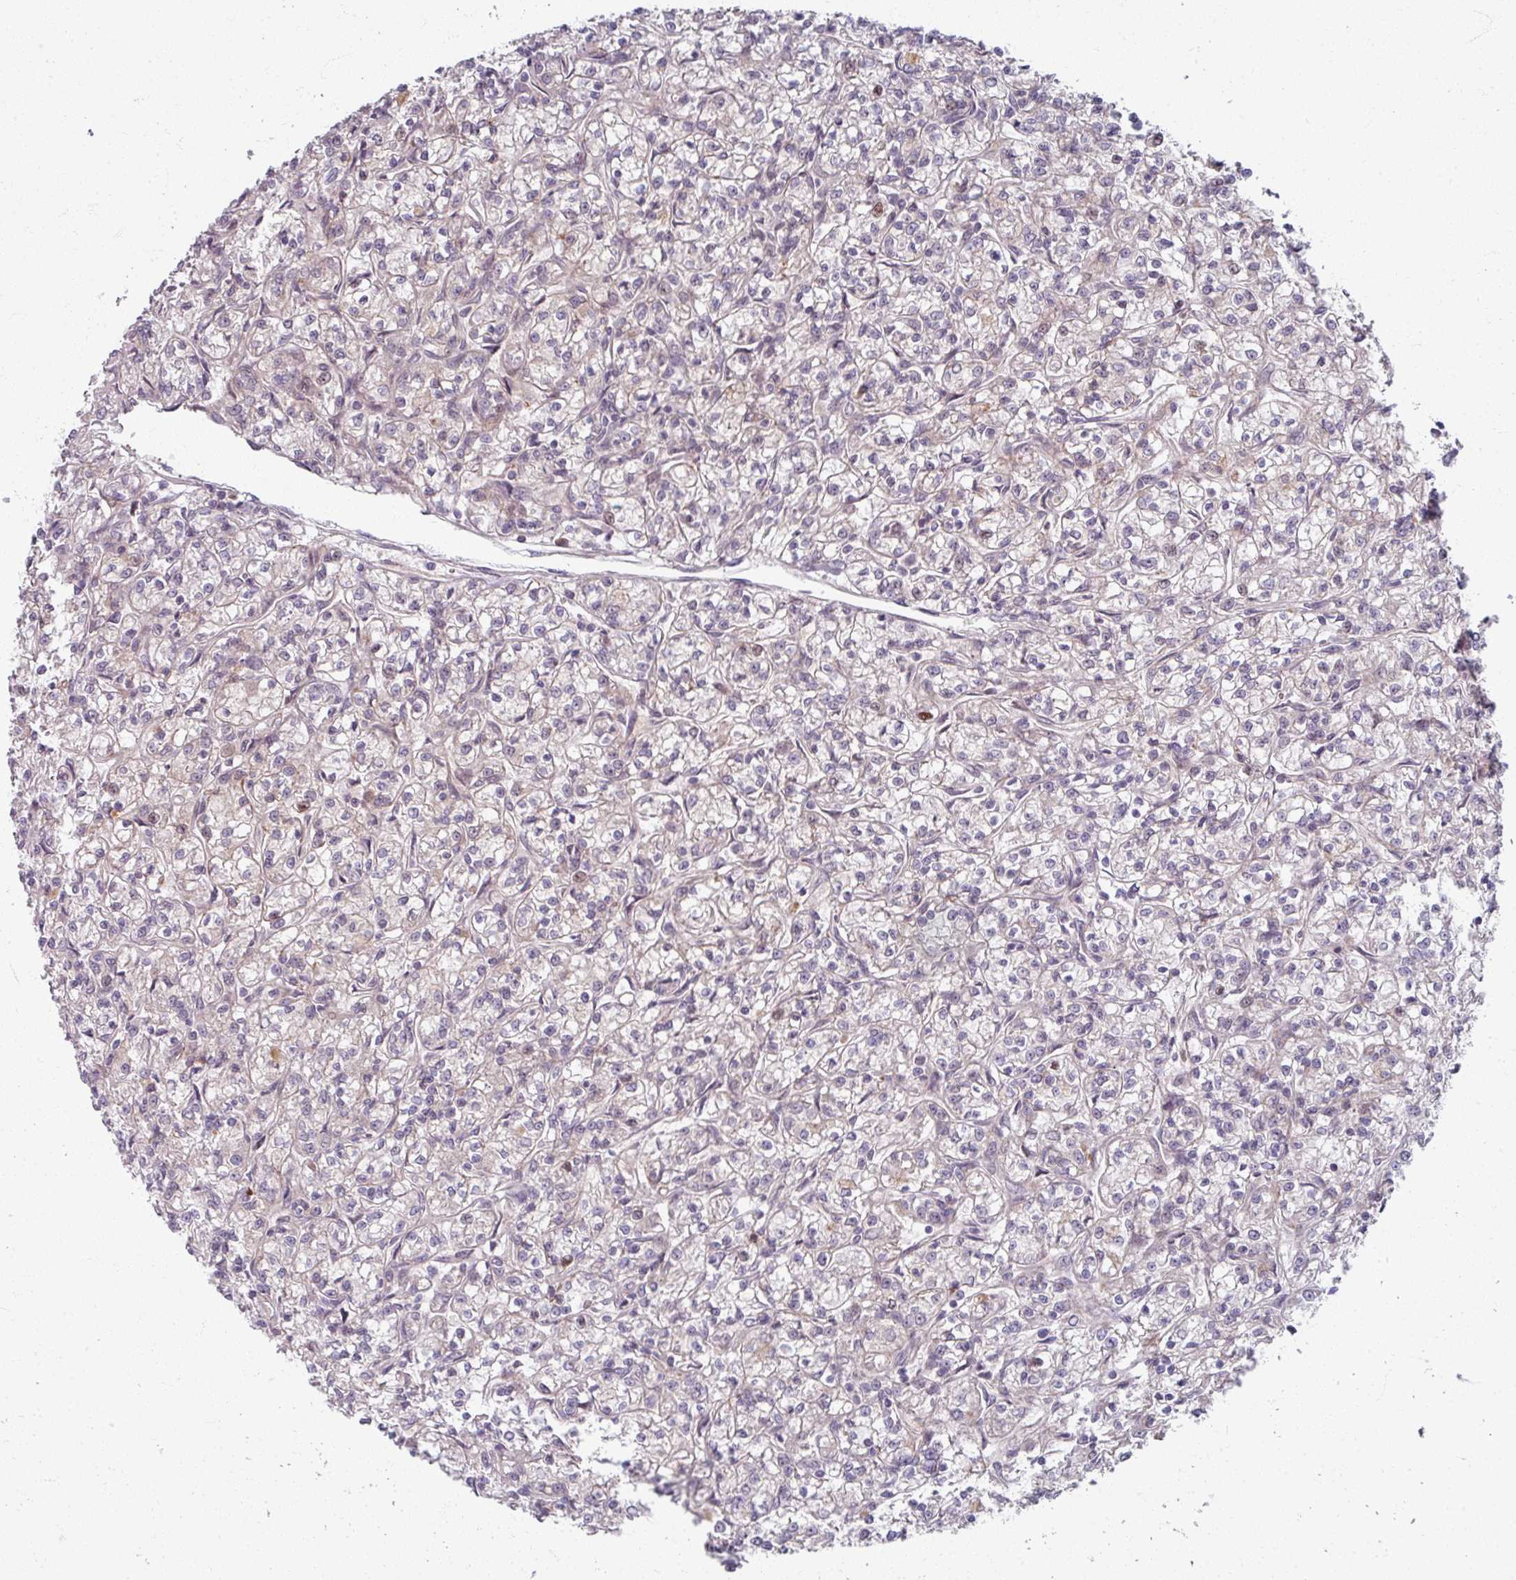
{"staining": {"intensity": "weak", "quantity": "25%-75%", "location": "cytoplasmic/membranous"}, "tissue": "renal cancer", "cell_type": "Tumor cells", "image_type": "cancer", "snomed": [{"axis": "morphology", "description": "Adenocarcinoma, NOS"}, {"axis": "topography", "description": "Kidney"}], "caption": "Immunohistochemistry (IHC) staining of renal cancer, which displays low levels of weak cytoplasmic/membranous staining in about 25%-75% of tumor cells indicating weak cytoplasmic/membranous protein staining. The staining was performed using DAB (3,3'-diaminobenzidine) (brown) for protein detection and nuclei were counterstained in hematoxylin (blue).", "gene": "KLC3", "patient": {"sex": "female", "age": 59}}